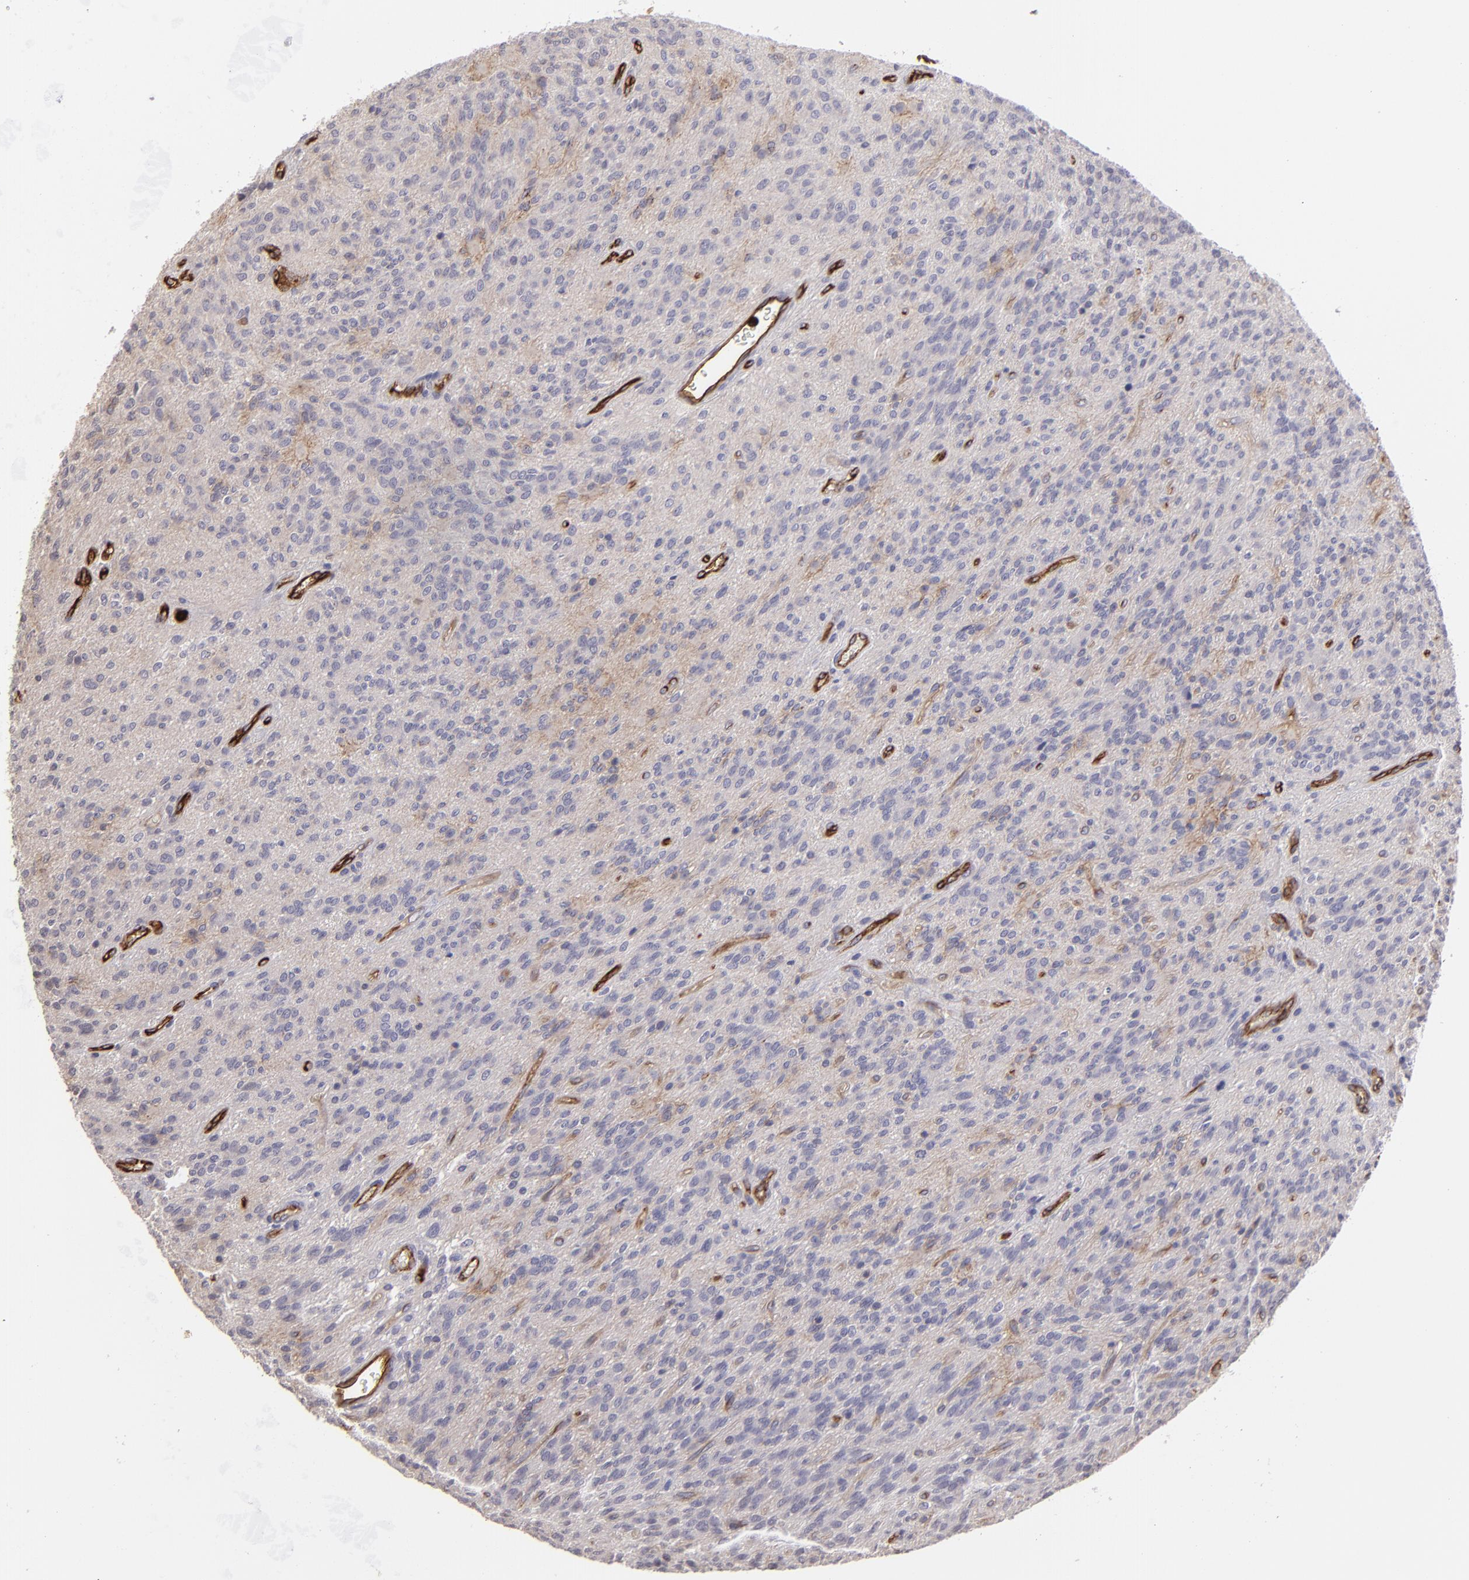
{"staining": {"intensity": "negative", "quantity": "none", "location": "none"}, "tissue": "glioma", "cell_type": "Tumor cells", "image_type": "cancer", "snomed": [{"axis": "morphology", "description": "Glioma, malignant, Low grade"}, {"axis": "topography", "description": "Brain"}], "caption": "Immunohistochemistry (IHC) image of human malignant glioma (low-grade) stained for a protein (brown), which shows no positivity in tumor cells.", "gene": "DYSF", "patient": {"sex": "female", "age": 15}}